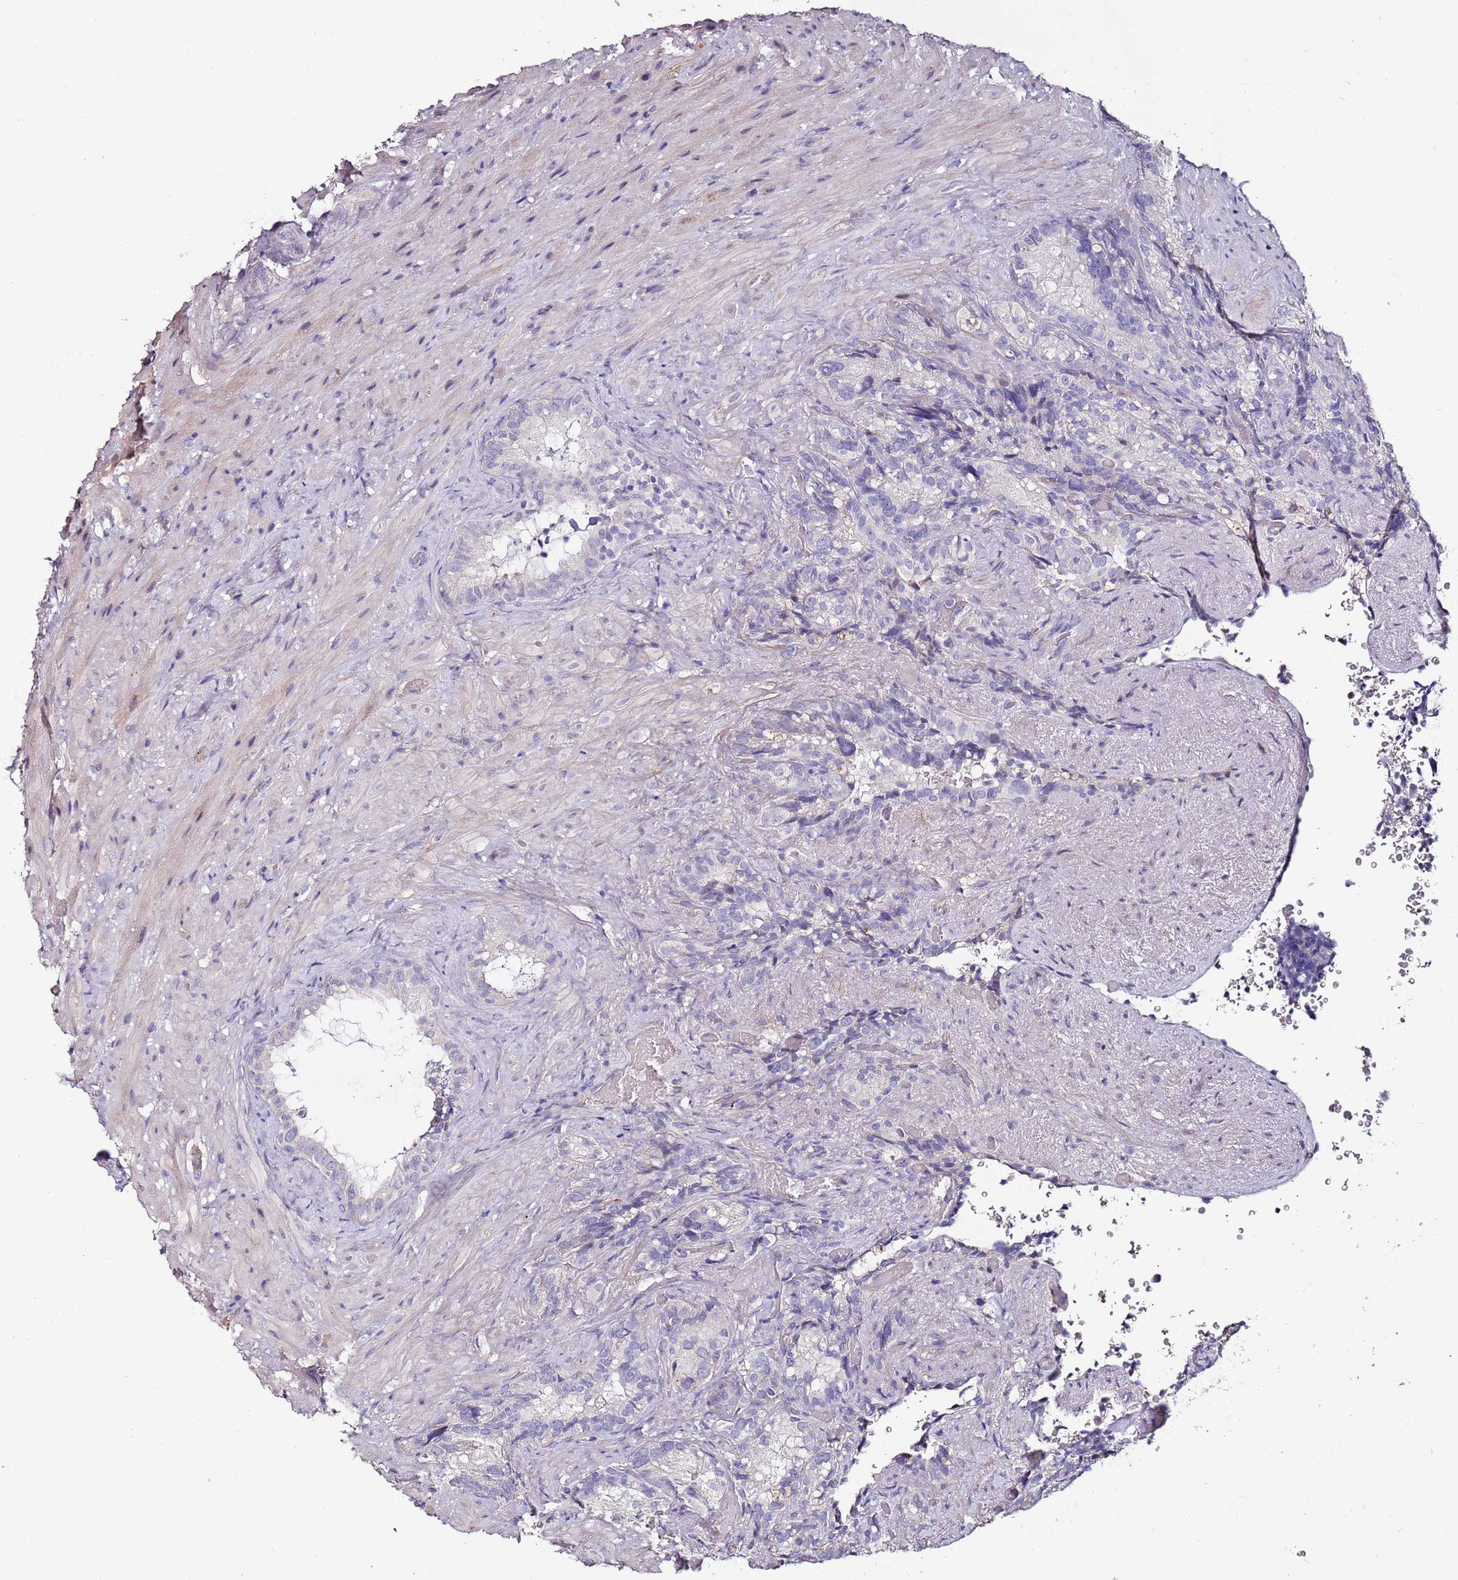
{"staining": {"intensity": "negative", "quantity": "none", "location": "none"}, "tissue": "seminal vesicle", "cell_type": "Glandular cells", "image_type": "normal", "snomed": [{"axis": "morphology", "description": "Normal tissue, NOS"}, {"axis": "topography", "description": "Seminal veicle"}], "caption": "The immunohistochemistry (IHC) histopathology image has no significant positivity in glandular cells of seminal vesicle. (DAB (3,3'-diaminobenzidine) IHC visualized using brightfield microscopy, high magnification).", "gene": "C3orf80", "patient": {"sex": "male", "age": 62}}